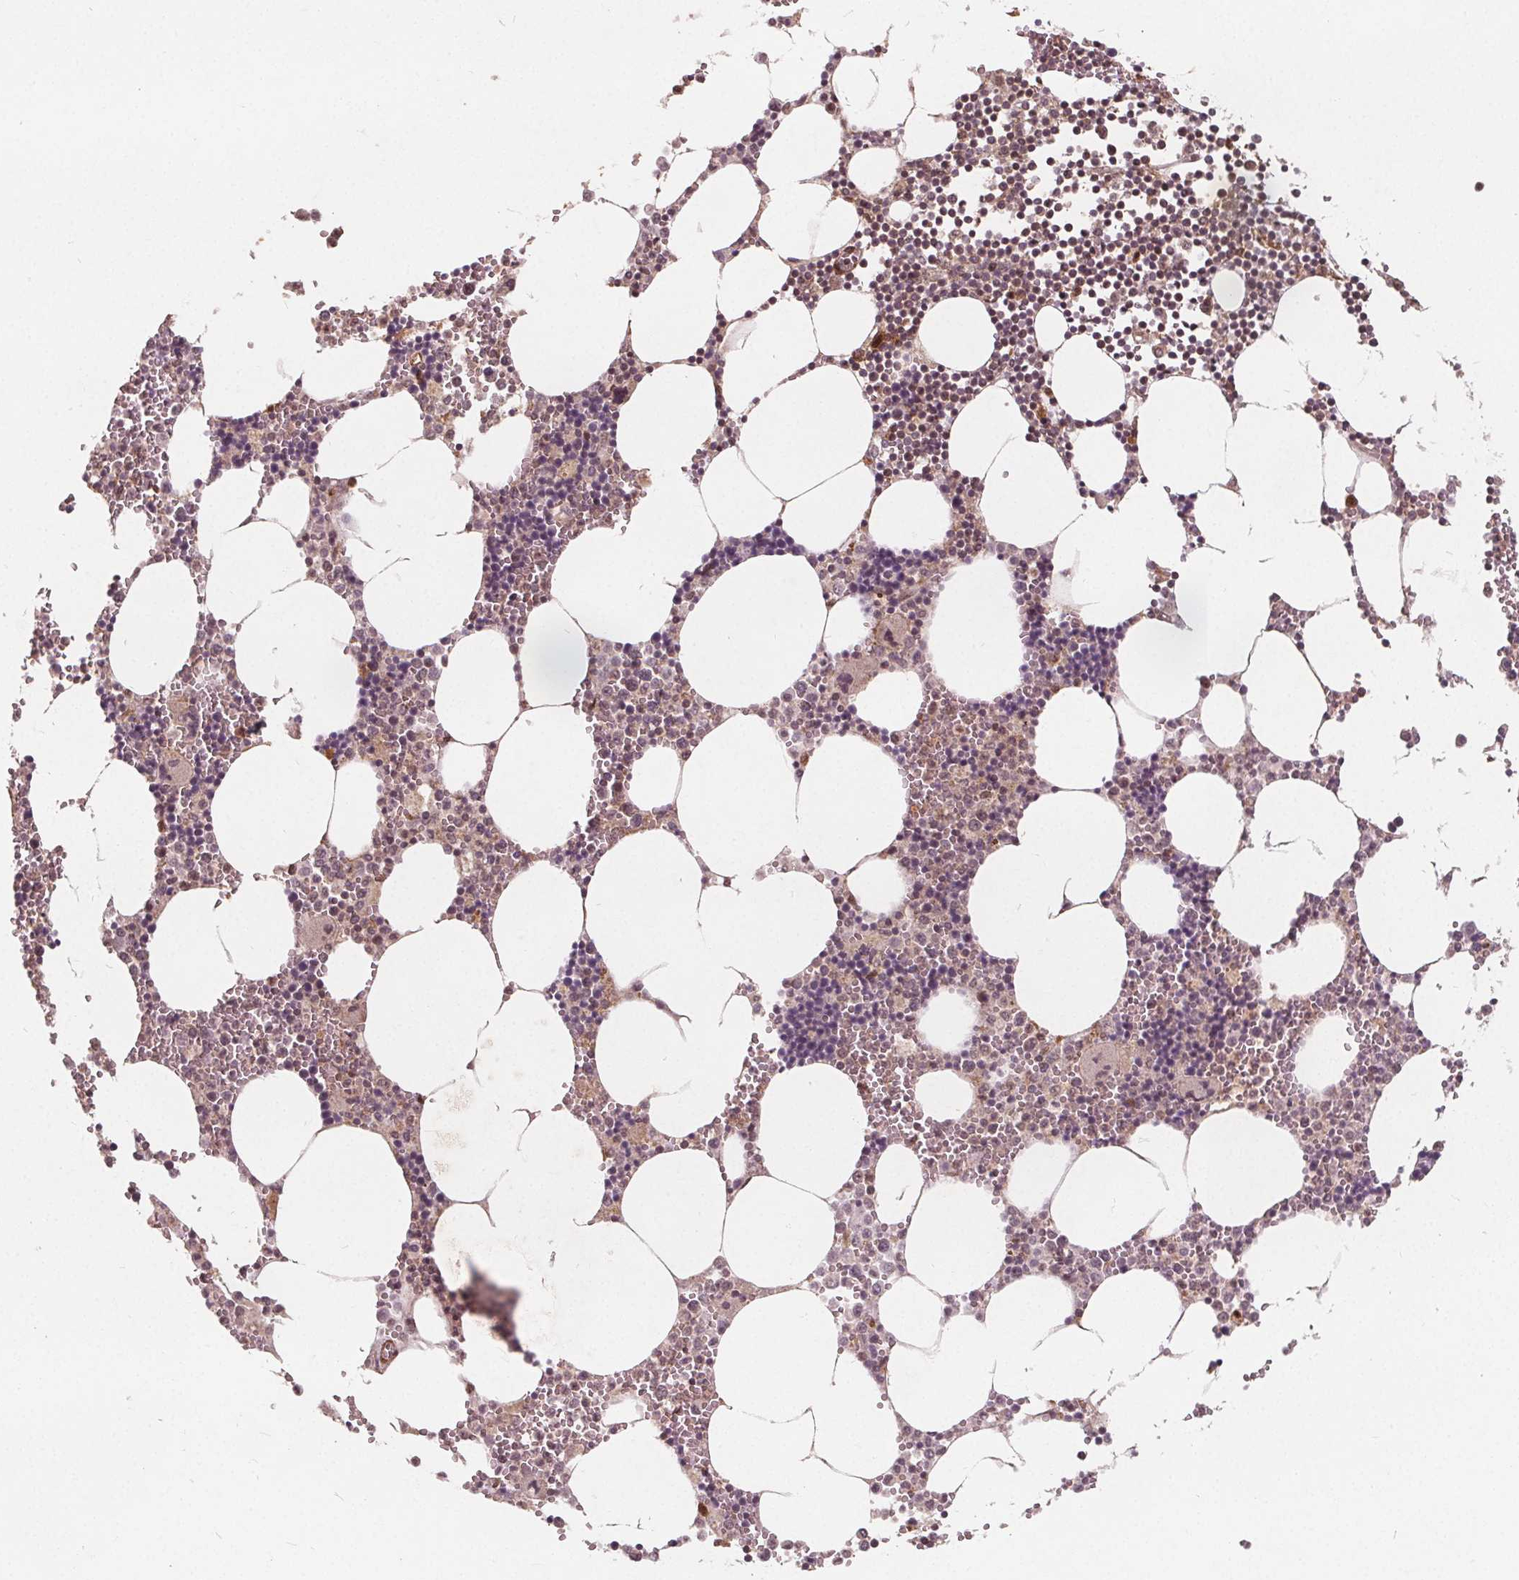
{"staining": {"intensity": "weak", "quantity": "25%-75%", "location": "cytoplasmic/membranous,nuclear"}, "tissue": "bone marrow", "cell_type": "Hematopoietic cells", "image_type": "normal", "snomed": [{"axis": "morphology", "description": "Normal tissue, NOS"}, {"axis": "topography", "description": "Bone marrow"}], "caption": "Immunohistochemical staining of normal human bone marrow shows weak cytoplasmic/membranous,nuclear protein expression in approximately 25%-75% of hematopoietic cells. The staining was performed using DAB, with brown indicating positive protein expression. Nuclei are stained blue with hematoxylin.", "gene": "PPP1CB", "patient": {"sex": "male", "age": 54}}